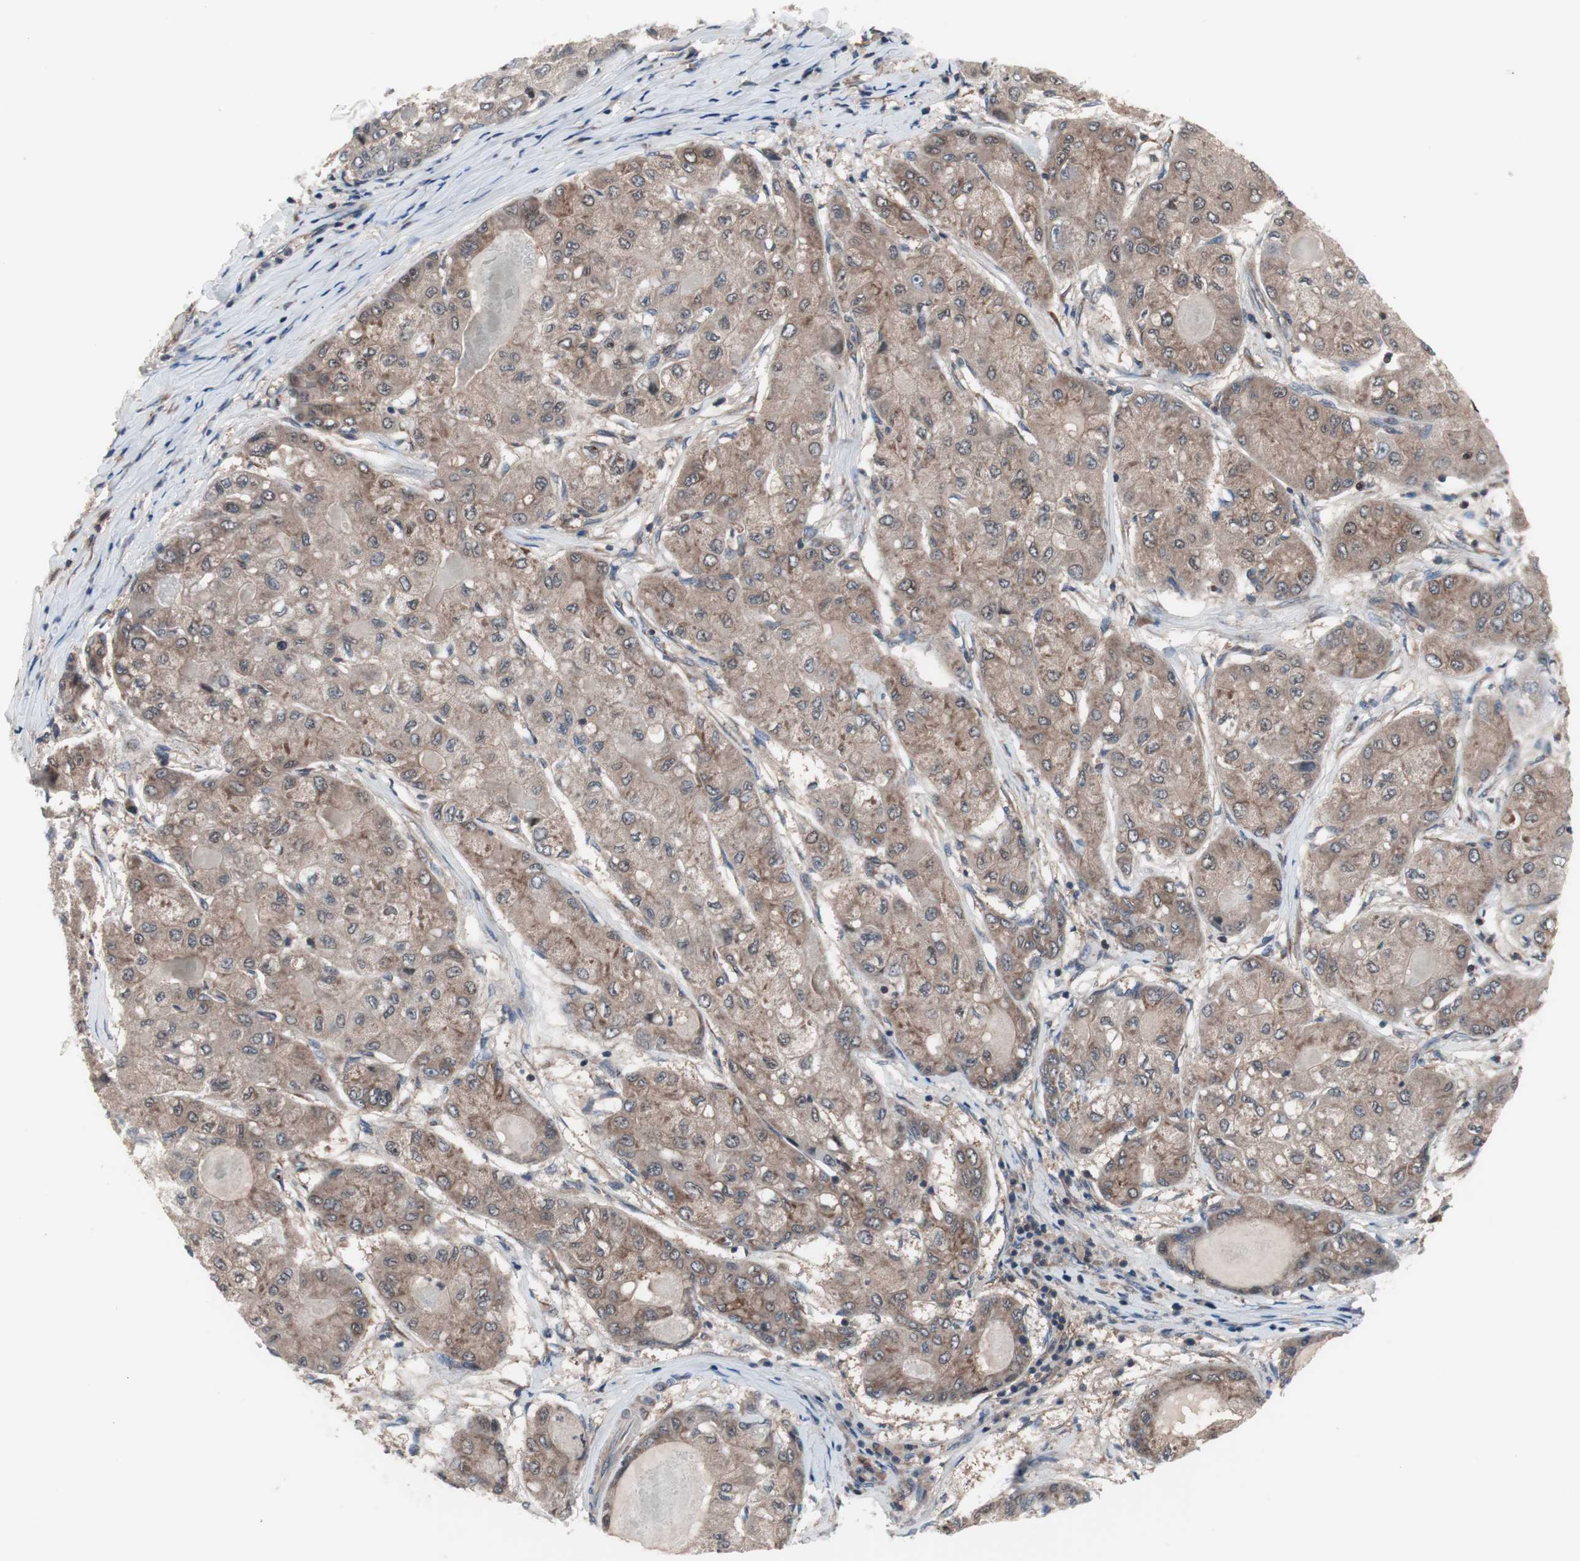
{"staining": {"intensity": "weak", "quantity": "<25%", "location": "cytoplasmic/membranous"}, "tissue": "liver cancer", "cell_type": "Tumor cells", "image_type": "cancer", "snomed": [{"axis": "morphology", "description": "Carcinoma, Hepatocellular, NOS"}, {"axis": "topography", "description": "Liver"}], "caption": "Liver cancer (hepatocellular carcinoma) was stained to show a protein in brown. There is no significant positivity in tumor cells.", "gene": "IRS1", "patient": {"sex": "male", "age": 80}}